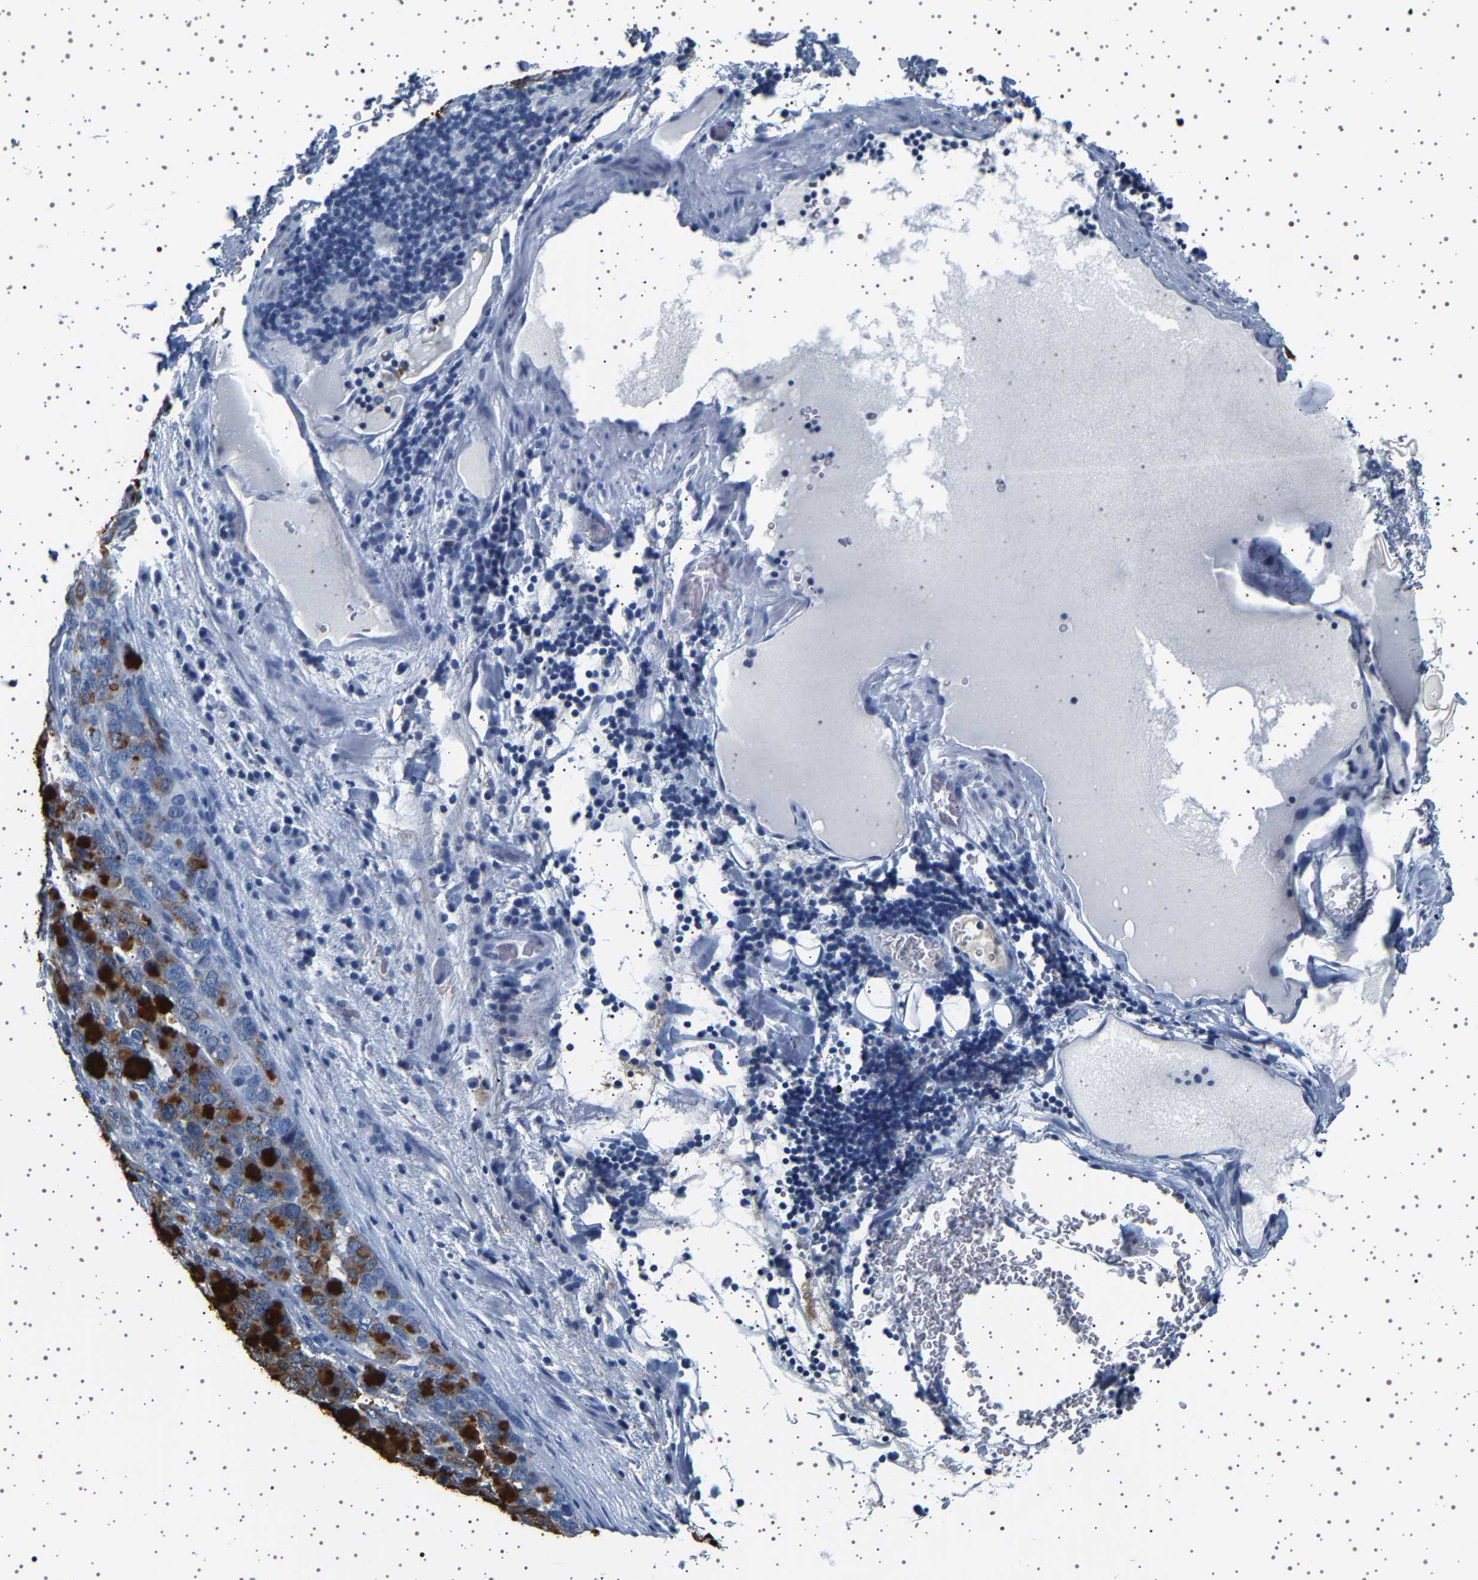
{"staining": {"intensity": "strong", "quantity": "<25%", "location": "cytoplasmic/membranous"}, "tissue": "stomach cancer", "cell_type": "Tumor cells", "image_type": "cancer", "snomed": [{"axis": "morphology", "description": "Adenocarcinoma, NOS"}, {"axis": "topography", "description": "Stomach, lower"}], "caption": "This is a micrograph of immunohistochemistry (IHC) staining of adenocarcinoma (stomach), which shows strong expression in the cytoplasmic/membranous of tumor cells.", "gene": "TFF3", "patient": {"sex": "male", "age": 84}}